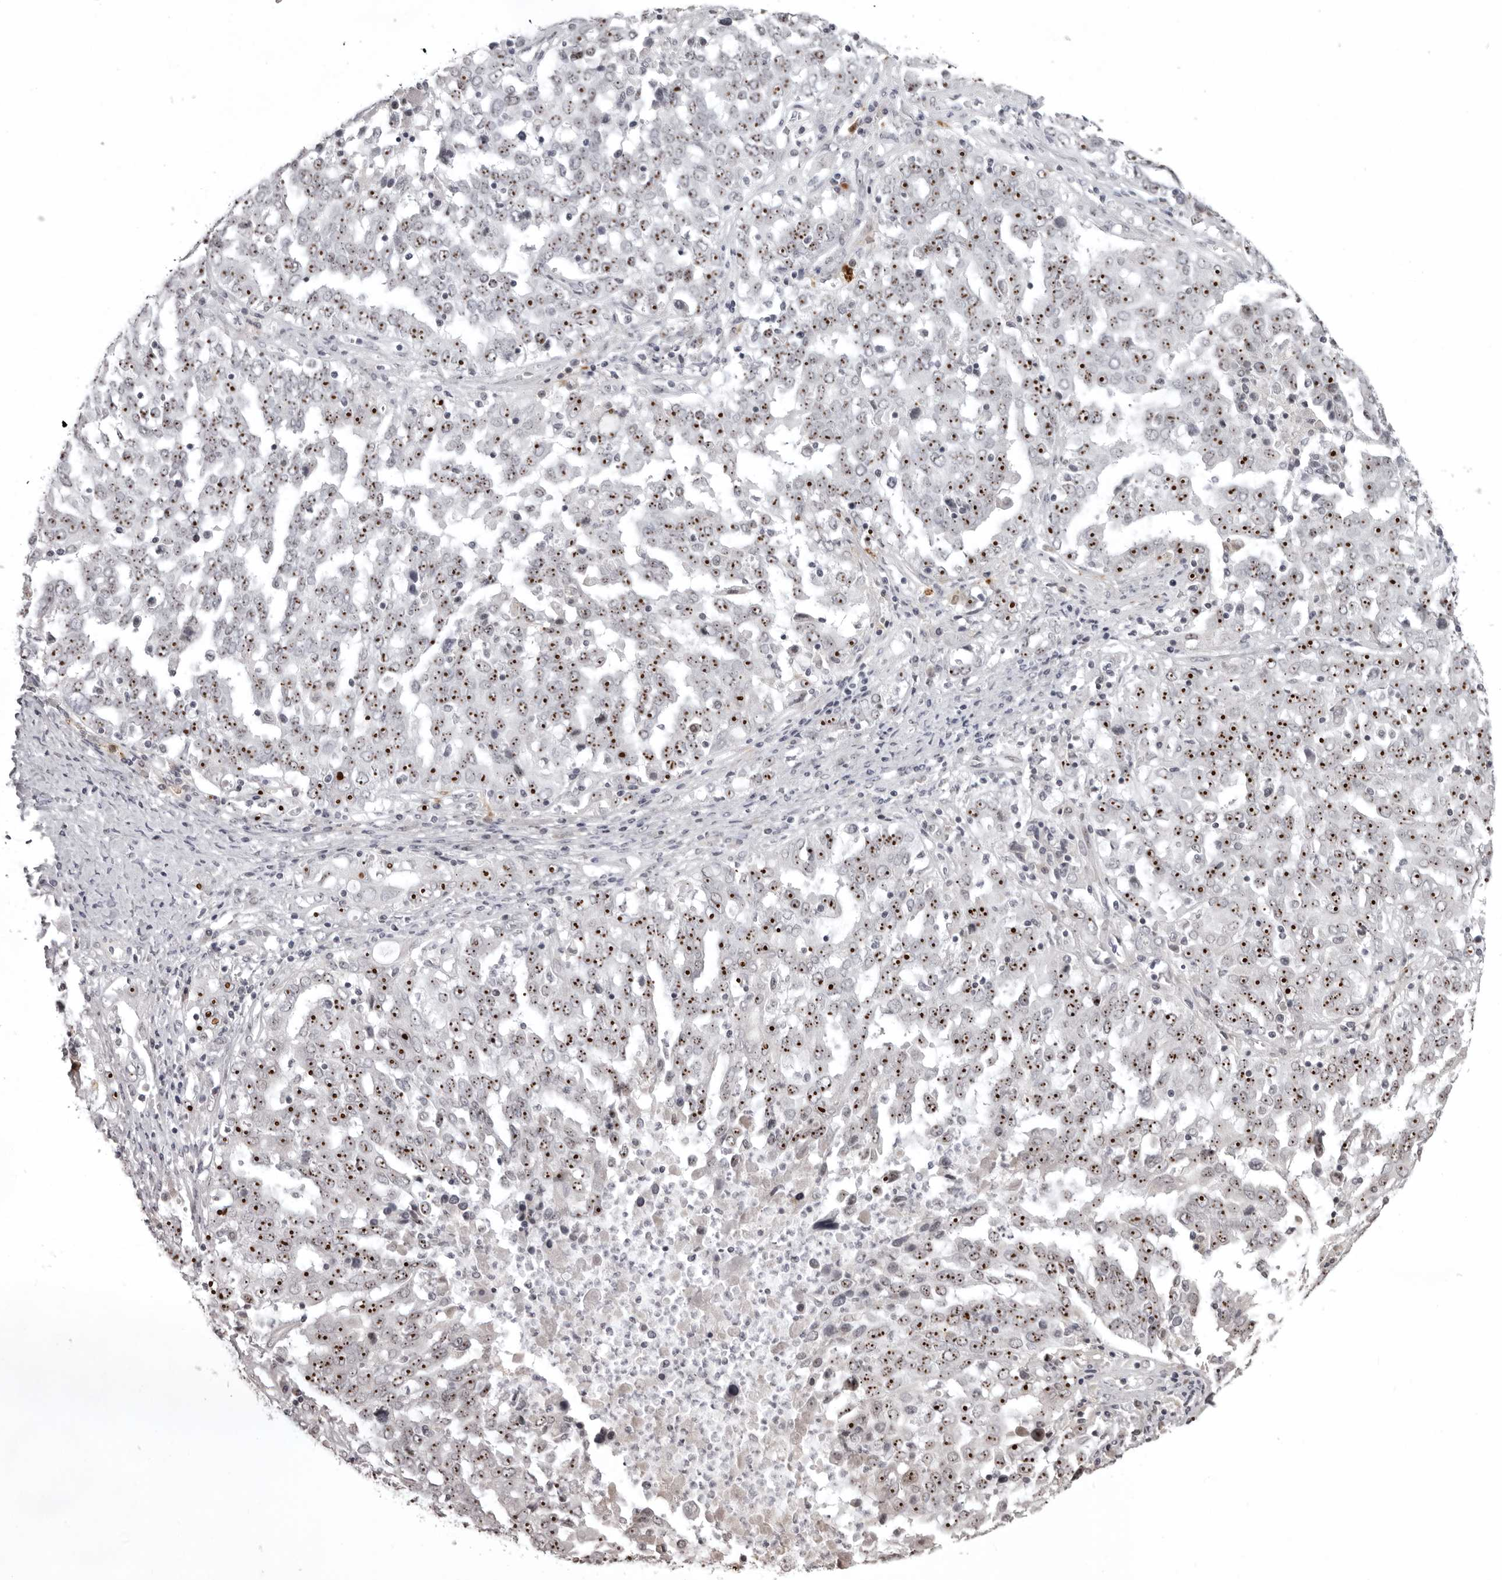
{"staining": {"intensity": "strong", "quantity": ">75%", "location": "nuclear"}, "tissue": "ovarian cancer", "cell_type": "Tumor cells", "image_type": "cancer", "snomed": [{"axis": "morphology", "description": "Carcinoma, endometroid"}, {"axis": "topography", "description": "Ovary"}], "caption": "Immunohistochemistry (IHC) micrograph of human endometroid carcinoma (ovarian) stained for a protein (brown), which displays high levels of strong nuclear expression in approximately >75% of tumor cells.", "gene": "HELZ", "patient": {"sex": "female", "age": 62}}